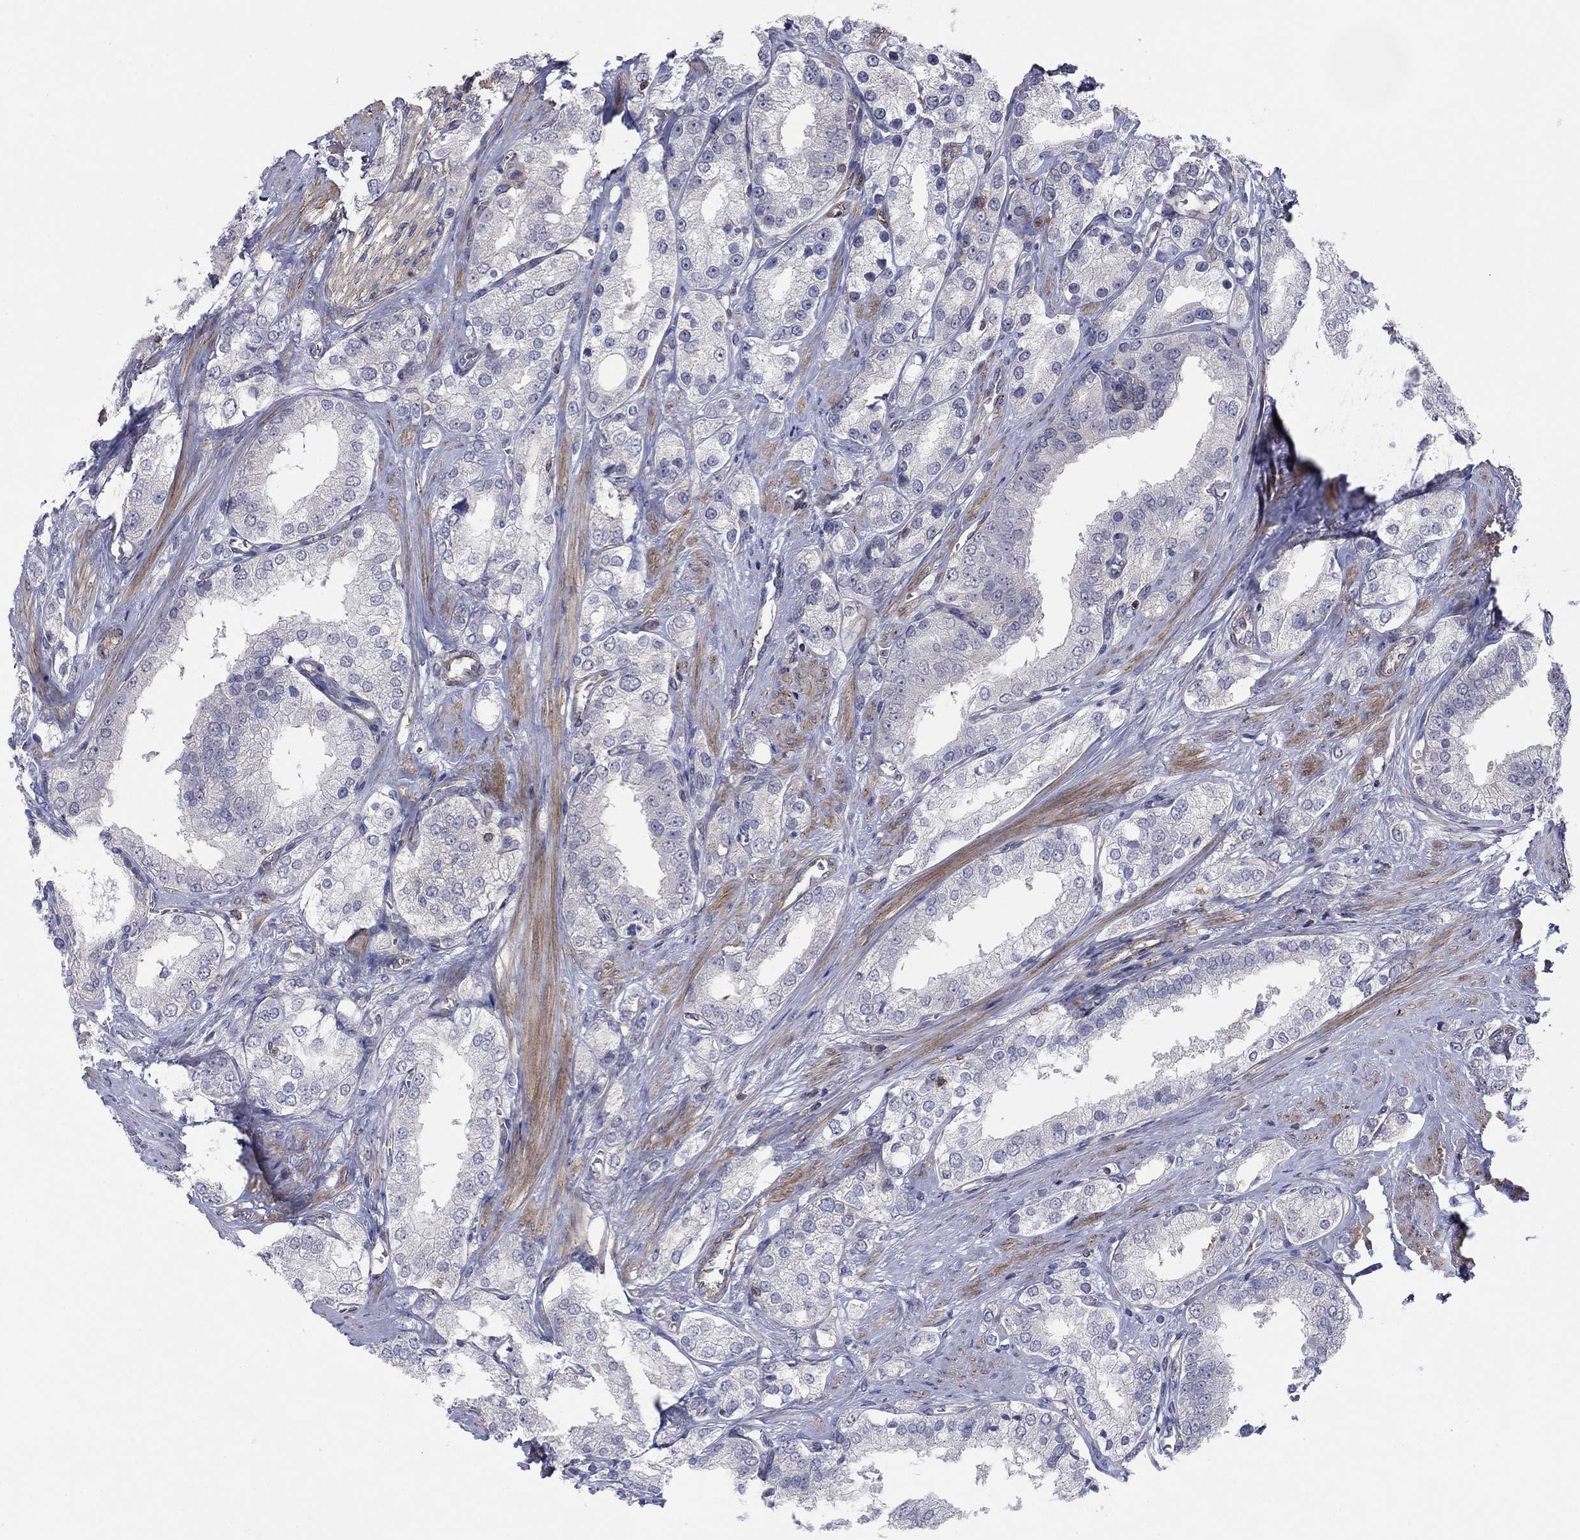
{"staining": {"intensity": "negative", "quantity": "none", "location": "none"}, "tissue": "prostate cancer", "cell_type": "Tumor cells", "image_type": "cancer", "snomed": [{"axis": "morphology", "description": "Adenocarcinoma, NOS"}, {"axis": "topography", "description": "Prostate and seminal vesicle, NOS"}, {"axis": "topography", "description": "Prostate"}], "caption": "Immunohistochemistry histopathology image of human prostate cancer (adenocarcinoma) stained for a protein (brown), which reveals no positivity in tumor cells. (DAB immunohistochemistry (IHC) with hematoxylin counter stain).", "gene": "PSD4", "patient": {"sex": "male", "age": 67}}